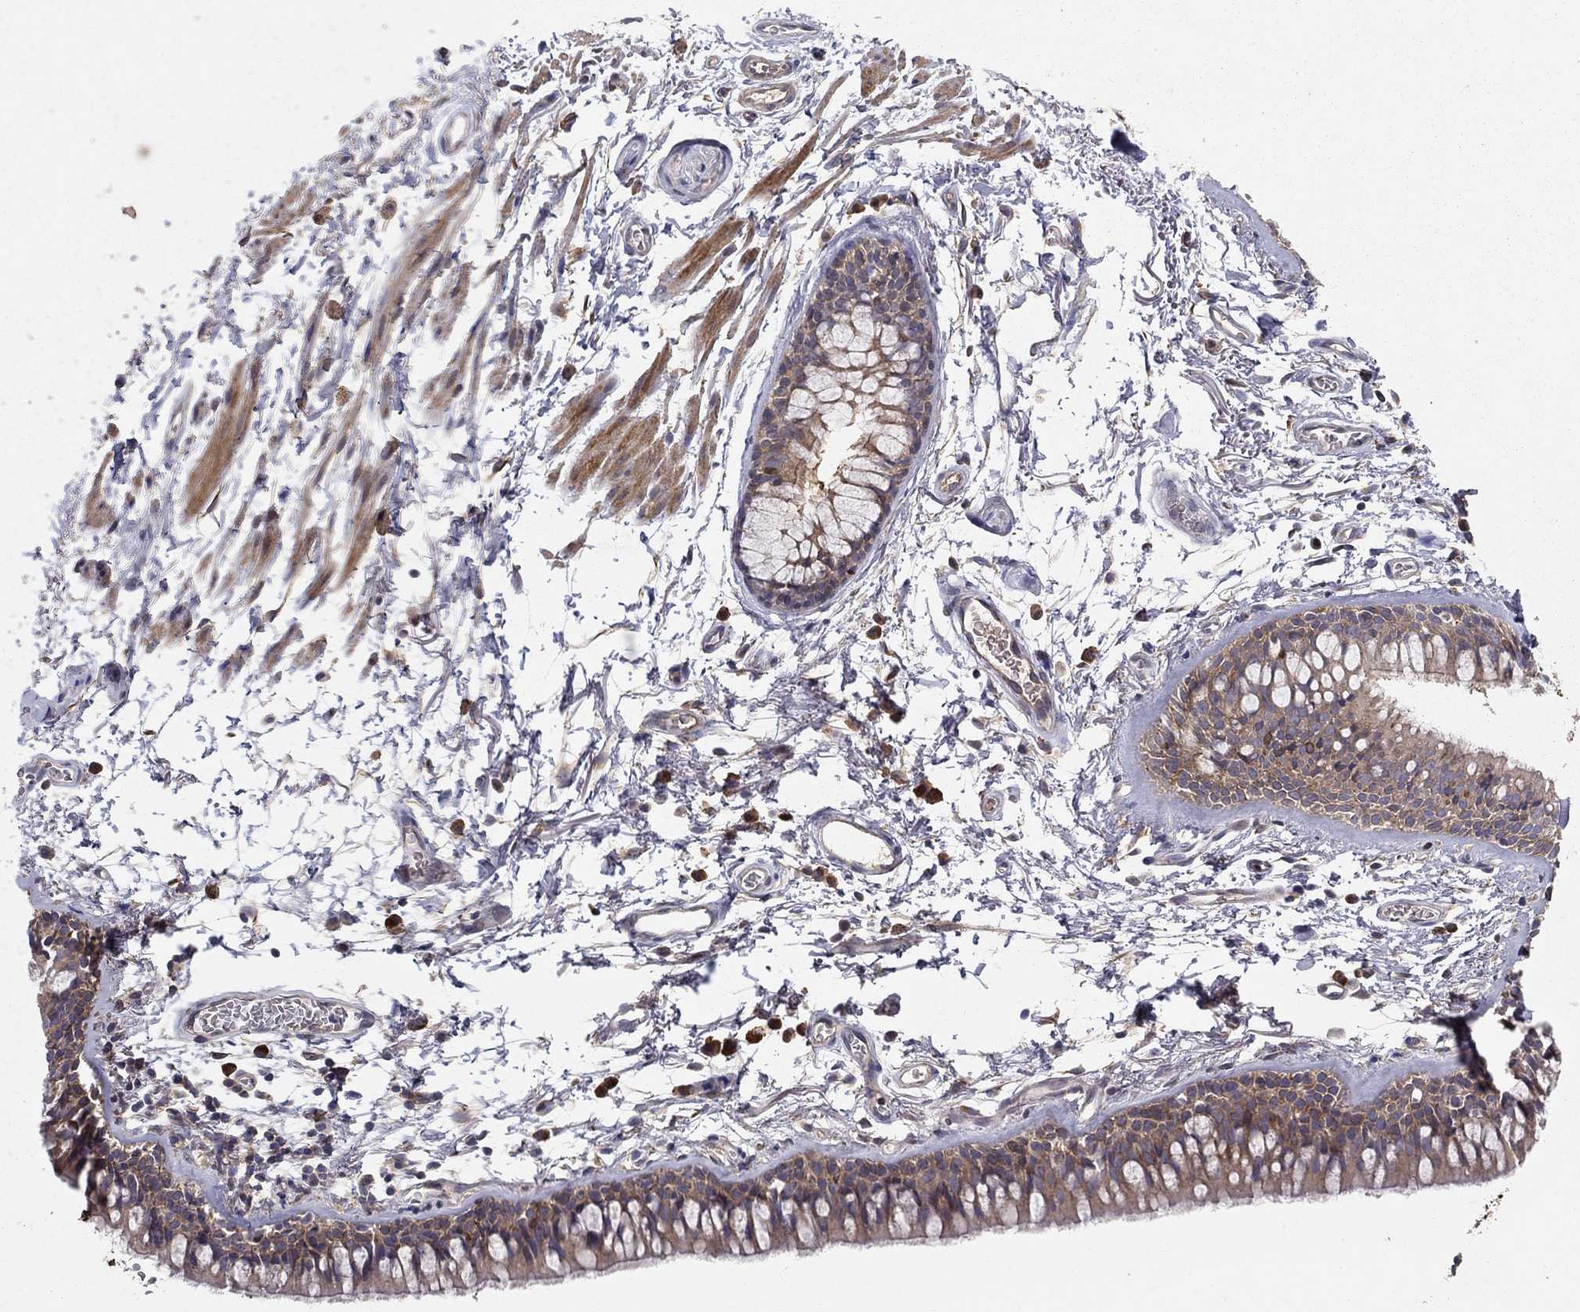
{"staining": {"intensity": "negative", "quantity": "none", "location": "none"}, "tissue": "soft tissue", "cell_type": "Chondrocytes", "image_type": "normal", "snomed": [{"axis": "morphology", "description": "Normal tissue, NOS"}, {"axis": "topography", "description": "Cartilage tissue"}, {"axis": "topography", "description": "Bronchus"}], "caption": "DAB (3,3'-diaminobenzidine) immunohistochemical staining of benign soft tissue reveals no significant staining in chondrocytes. Brightfield microscopy of immunohistochemistry (IHC) stained with DAB (brown) and hematoxylin (blue), captured at high magnification.", "gene": "CRTC1", "patient": {"sex": "female", "age": 79}}